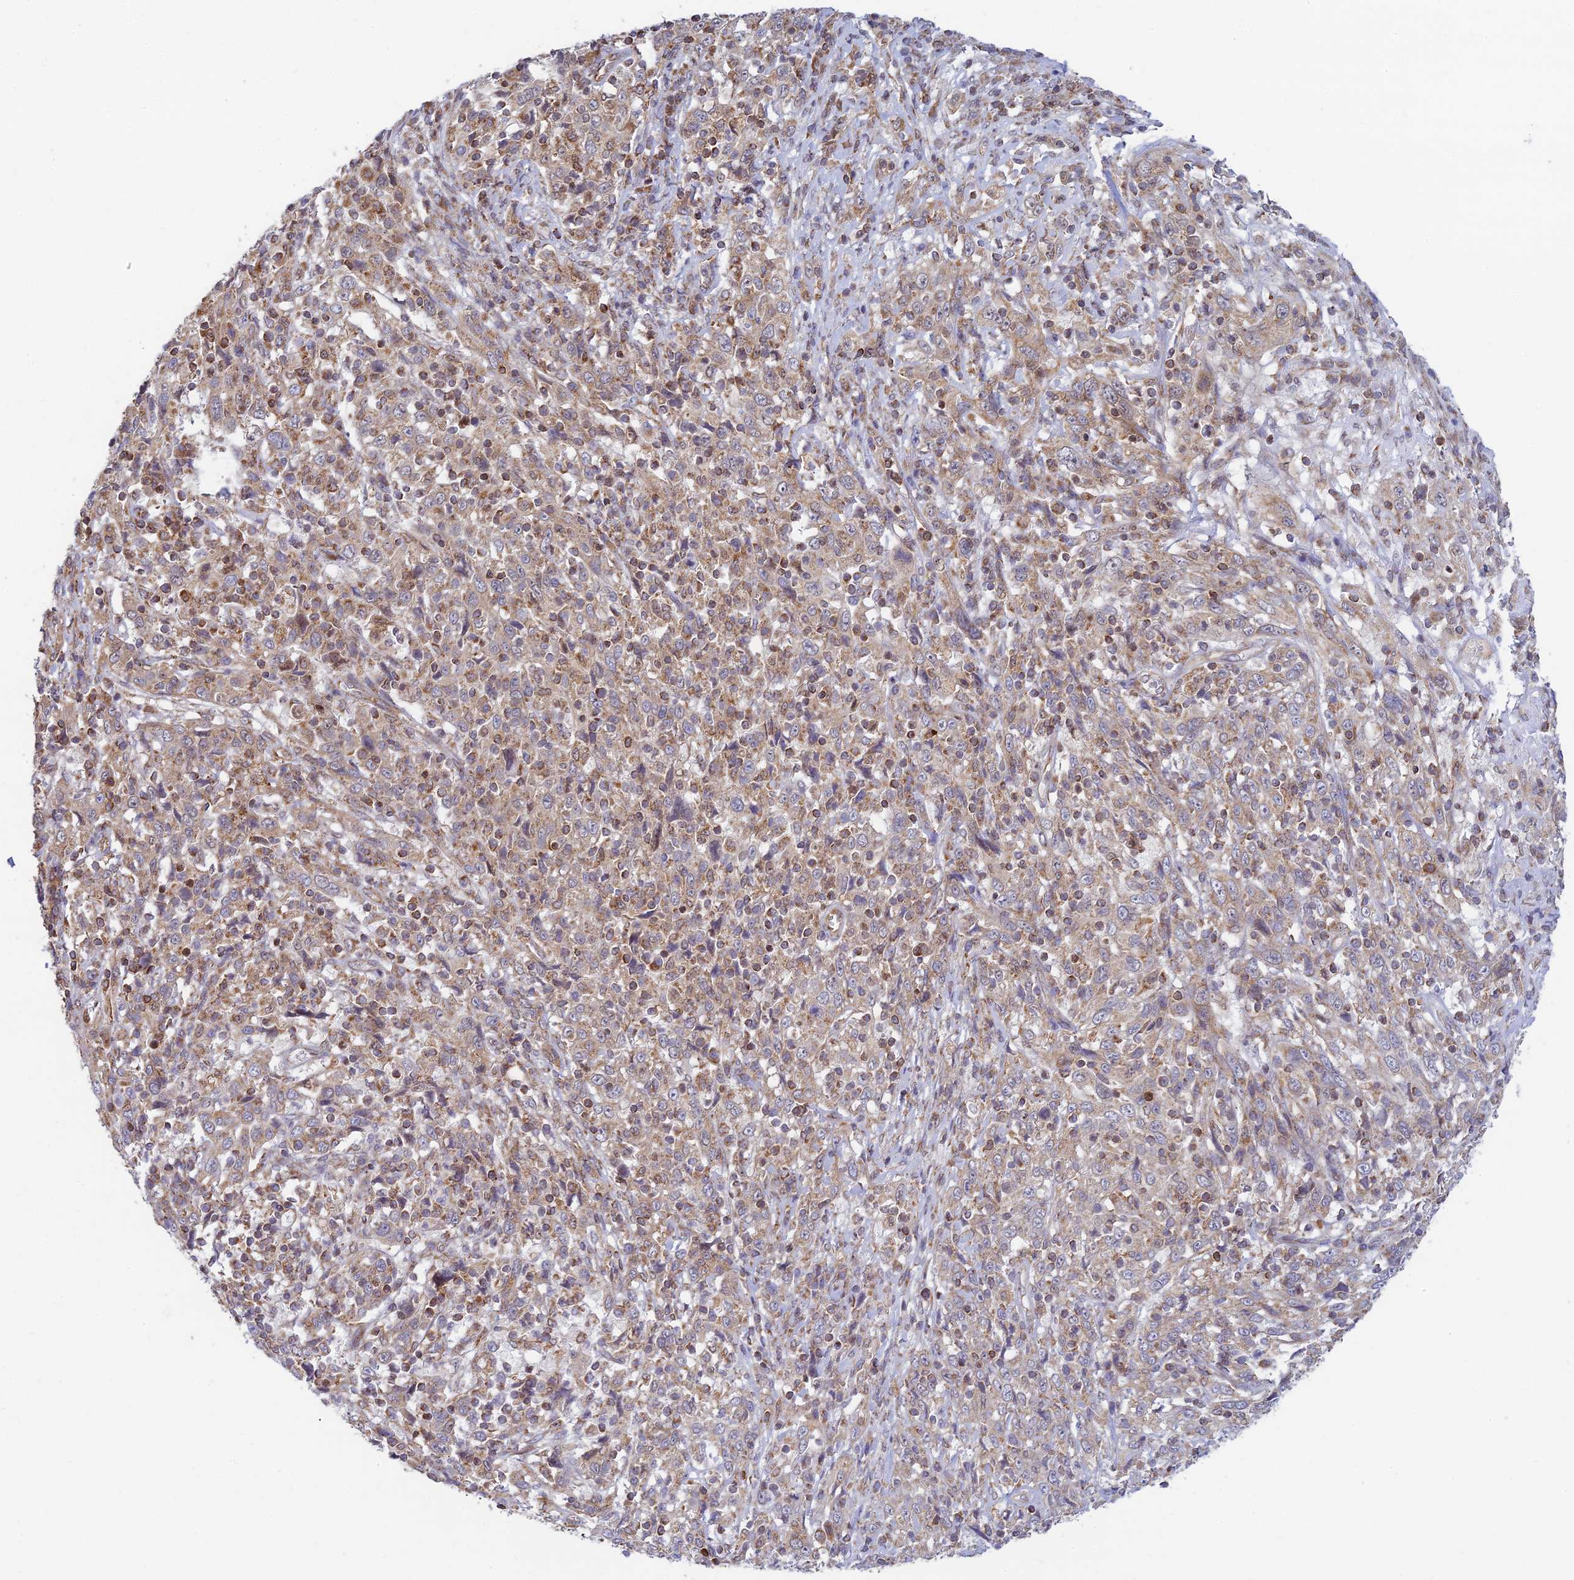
{"staining": {"intensity": "weak", "quantity": "25%-75%", "location": "cytoplasmic/membranous"}, "tissue": "cervical cancer", "cell_type": "Tumor cells", "image_type": "cancer", "snomed": [{"axis": "morphology", "description": "Squamous cell carcinoma, NOS"}, {"axis": "topography", "description": "Cervix"}], "caption": "Tumor cells demonstrate weak cytoplasmic/membranous expression in approximately 25%-75% of cells in cervical squamous cell carcinoma. Using DAB (3,3'-diaminobenzidine) (brown) and hematoxylin (blue) stains, captured at high magnification using brightfield microscopy.", "gene": "HOOK2", "patient": {"sex": "female", "age": 46}}